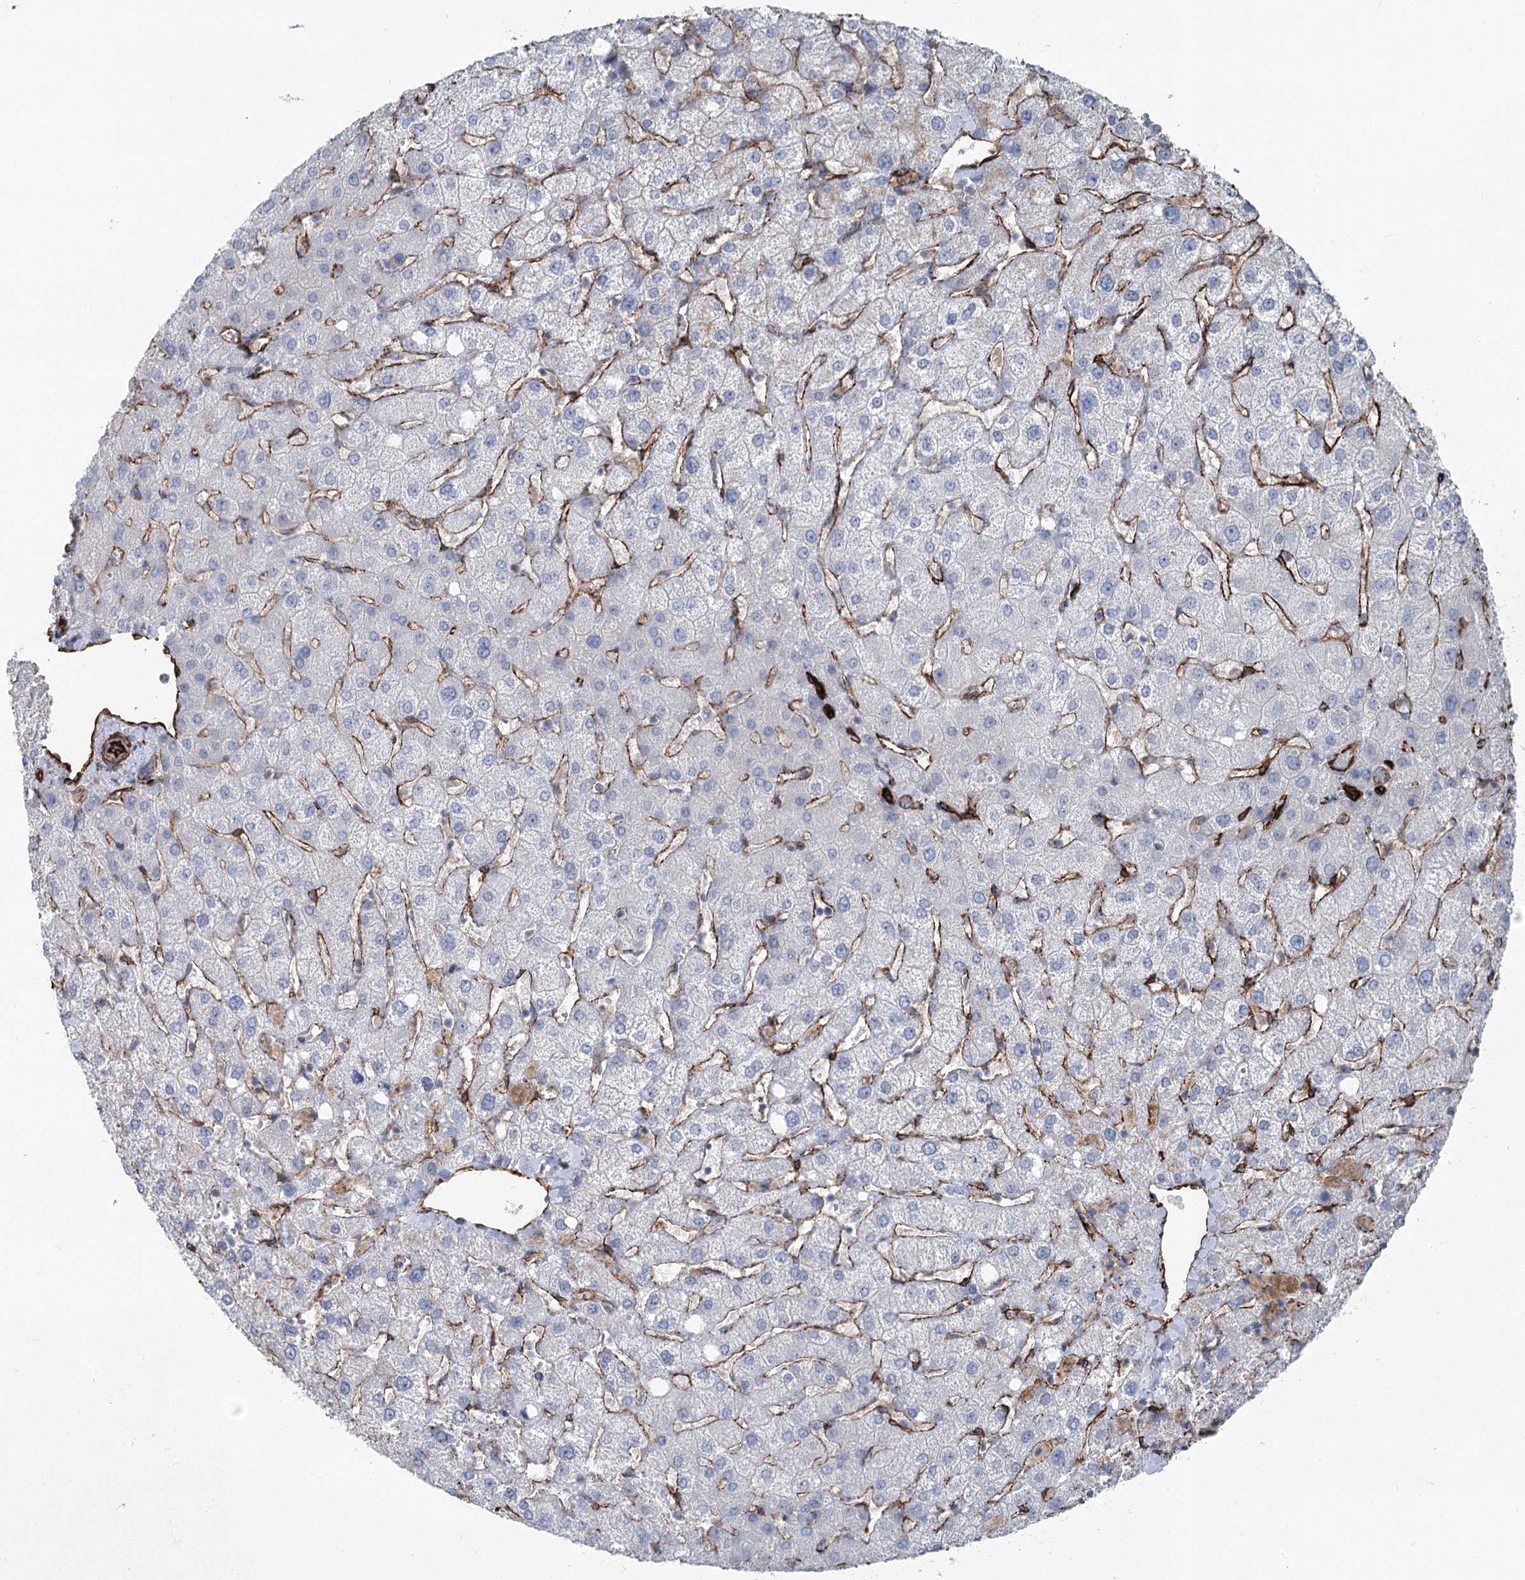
{"staining": {"intensity": "negative", "quantity": "none", "location": "none"}, "tissue": "liver", "cell_type": "Cholangiocytes", "image_type": "normal", "snomed": [{"axis": "morphology", "description": "Normal tissue, NOS"}, {"axis": "topography", "description": "Liver"}], "caption": "An immunohistochemistry (IHC) micrograph of benign liver is shown. There is no staining in cholangiocytes of liver. (DAB (3,3'-diaminobenzidine) immunohistochemistry (IHC), high magnification).", "gene": "IQSEC1", "patient": {"sex": "female", "age": 54}}